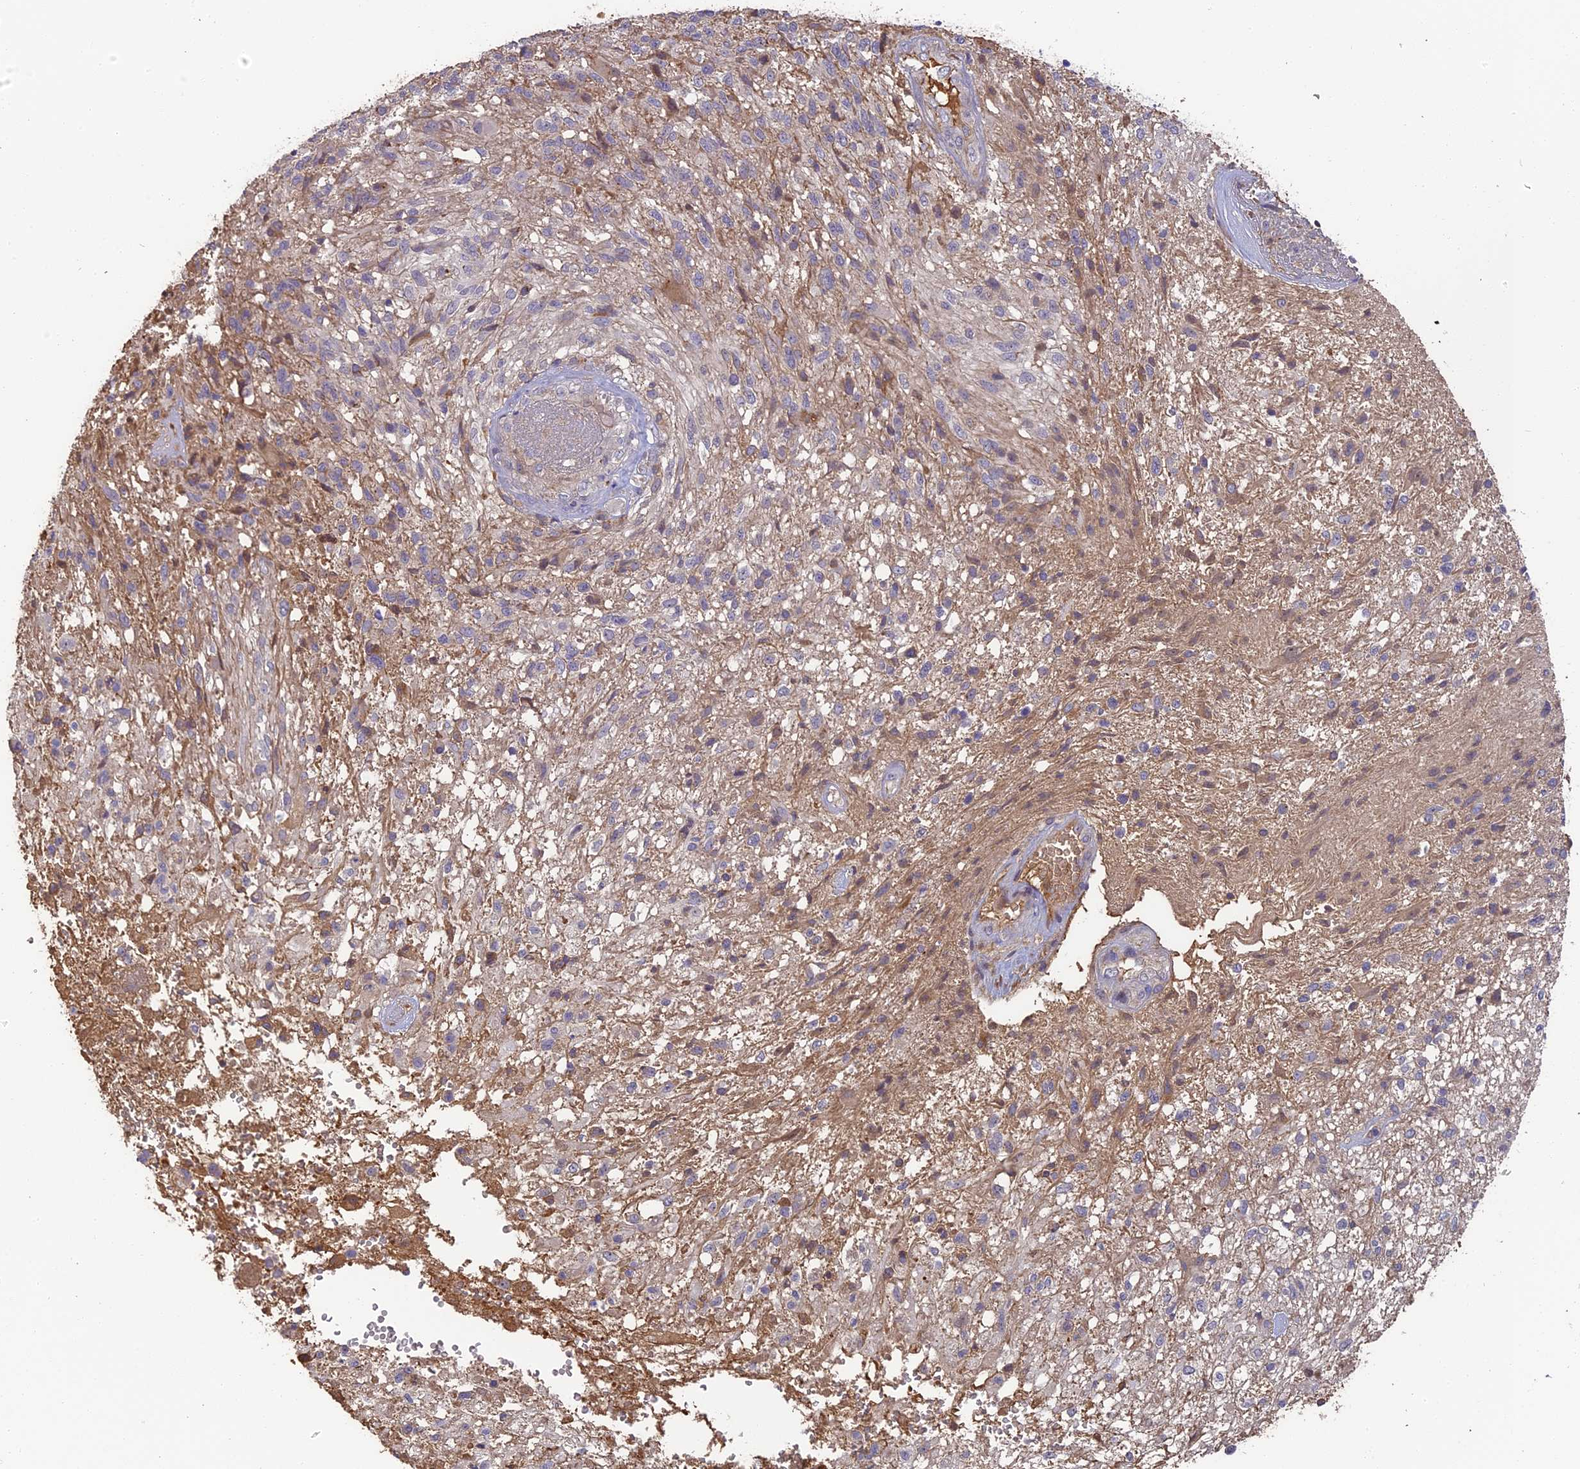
{"staining": {"intensity": "negative", "quantity": "none", "location": "none"}, "tissue": "glioma", "cell_type": "Tumor cells", "image_type": "cancer", "snomed": [{"axis": "morphology", "description": "Glioma, malignant, High grade"}, {"axis": "topography", "description": "Brain"}], "caption": "Glioma stained for a protein using IHC demonstrates no staining tumor cells.", "gene": "ERMAP", "patient": {"sex": "male", "age": 56}}